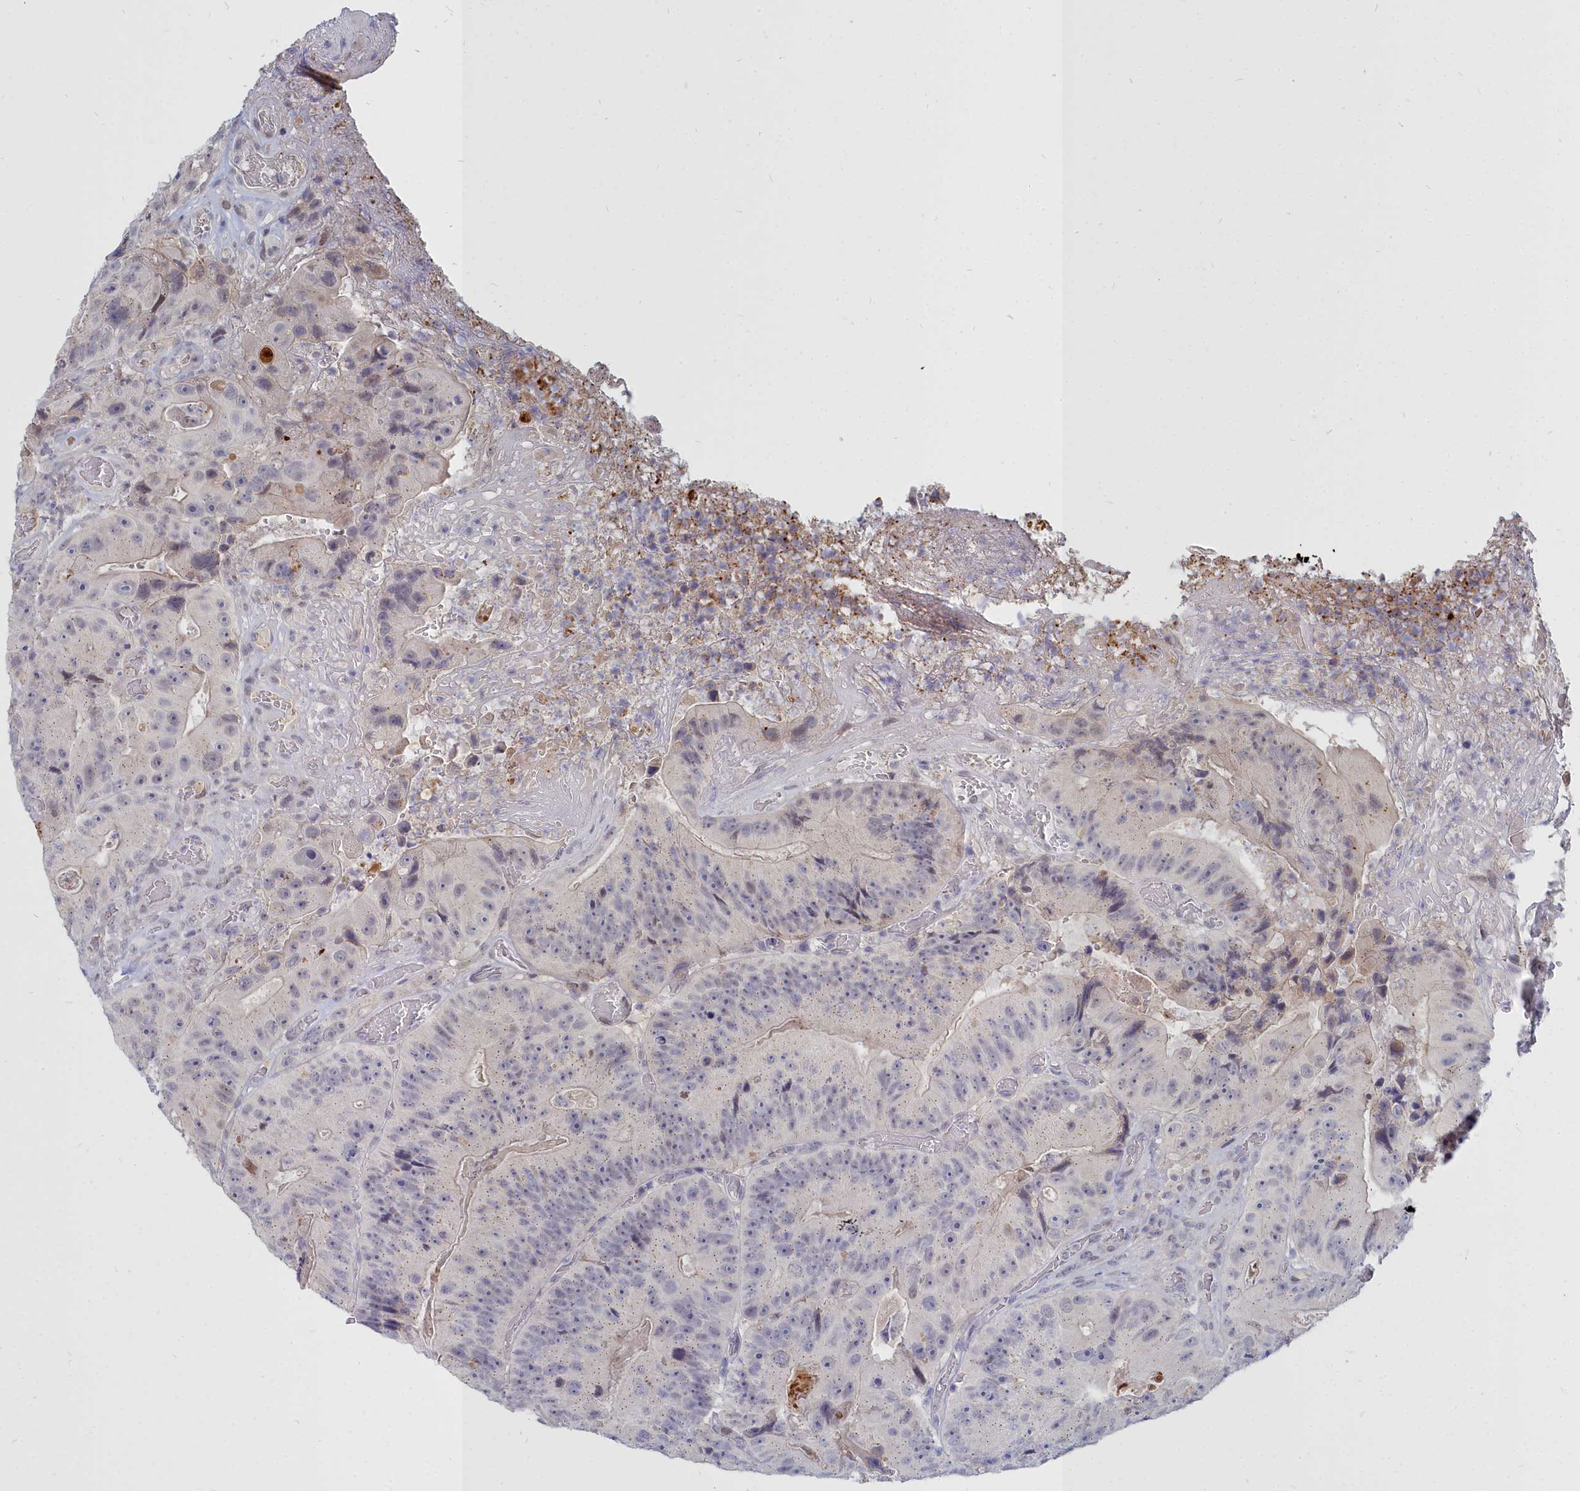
{"staining": {"intensity": "negative", "quantity": "none", "location": "none"}, "tissue": "colorectal cancer", "cell_type": "Tumor cells", "image_type": "cancer", "snomed": [{"axis": "morphology", "description": "Adenocarcinoma, NOS"}, {"axis": "topography", "description": "Colon"}], "caption": "This is an IHC photomicrograph of colorectal cancer. There is no staining in tumor cells.", "gene": "NOXA1", "patient": {"sex": "female", "age": 86}}